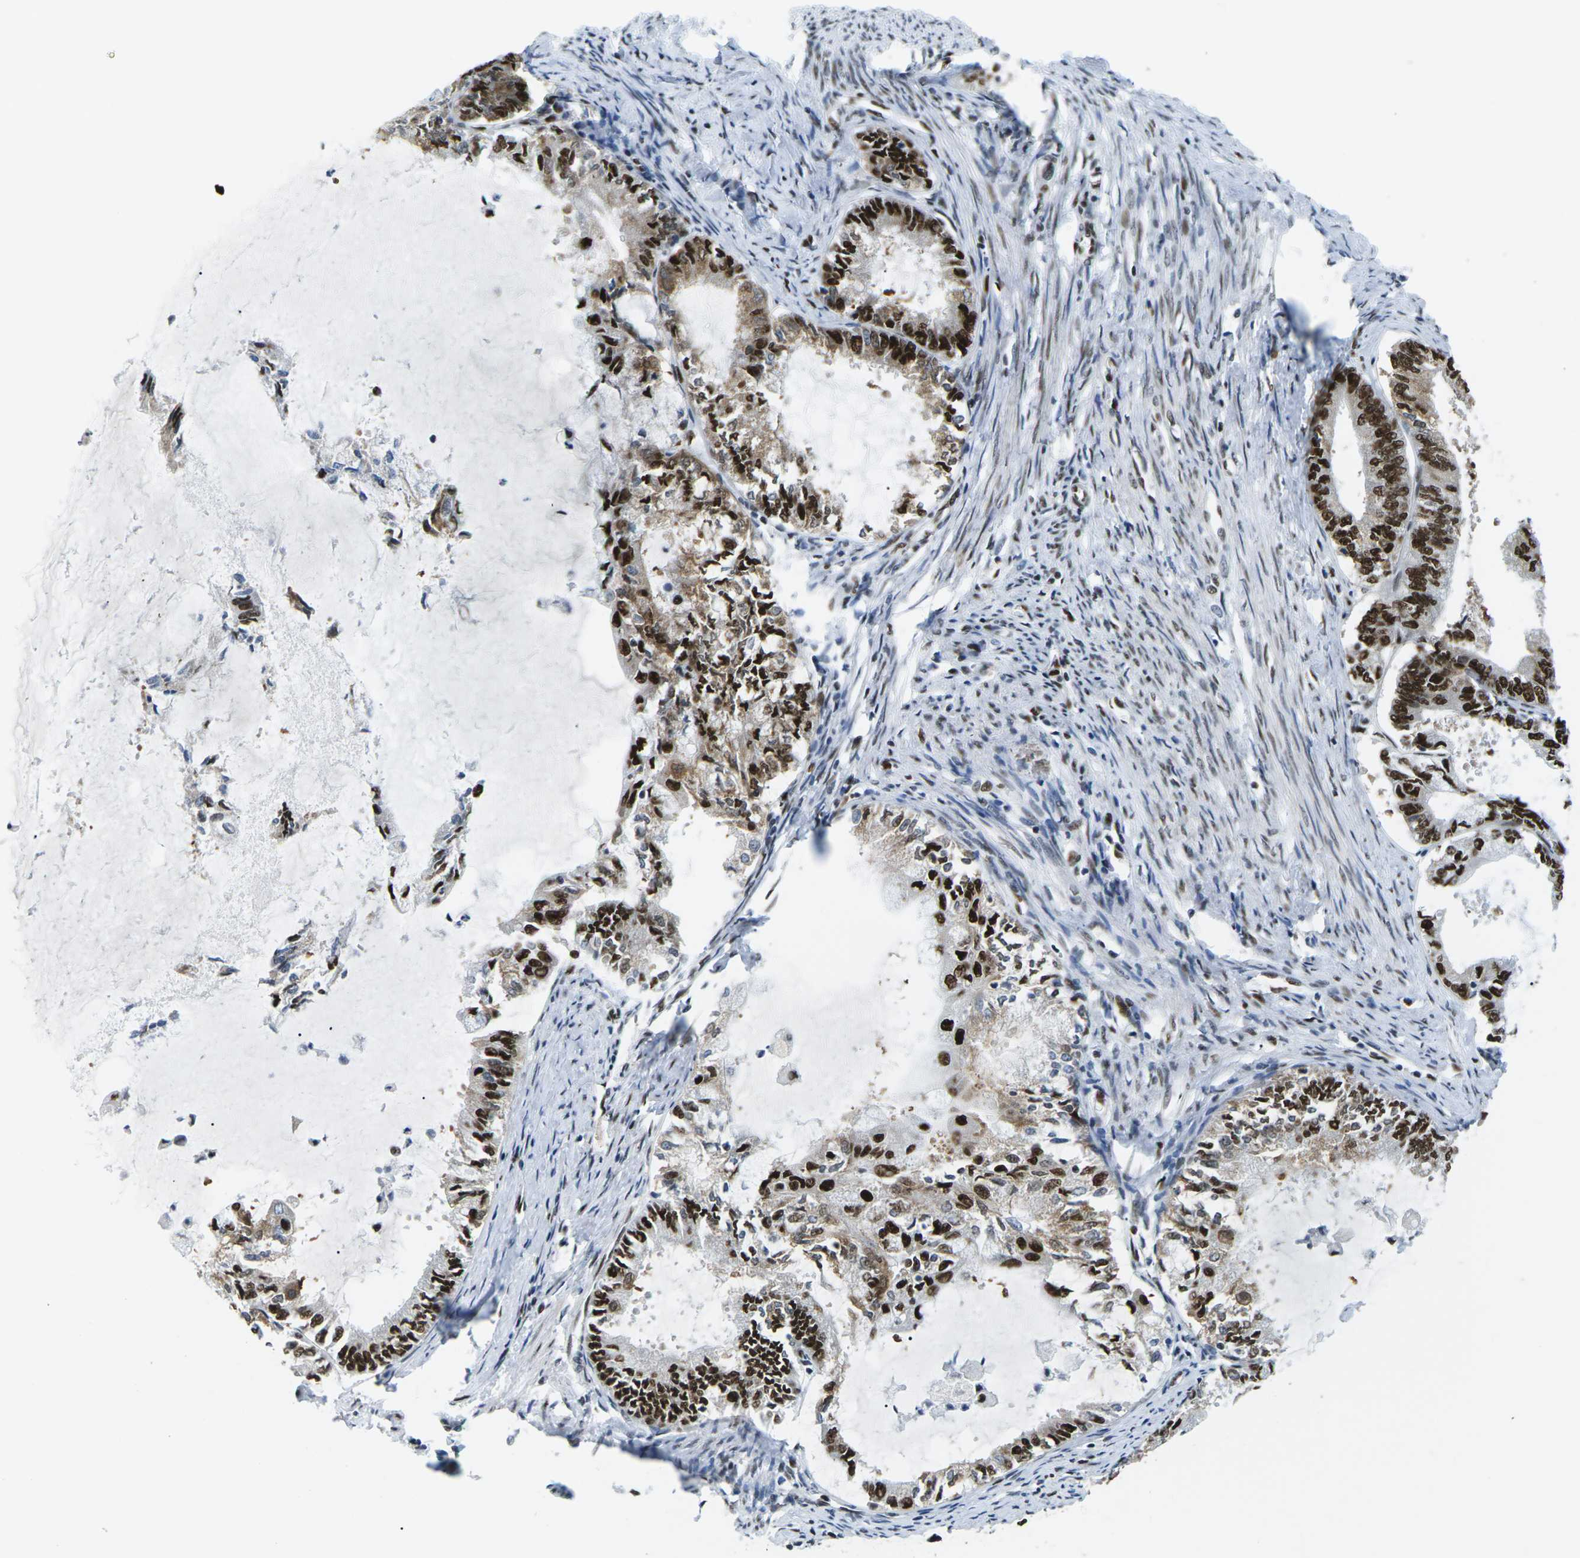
{"staining": {"intensity": "strong", "quantity": ">75%", "location": "nuclear"}, "tissue": "endometrial cancer", "cell_type": "Tumor cells", "image_type": "cancer", "snomed": [{"axis": "morphology", "description": "Adenocarcinoma, NOS"}, {"axis": "topography", "description": "Endometrium"}], "caption": "Endometrial cancer stained with DAB (3,3'-diaminobenzidine) IHC demonstrates high levels of strong nuclear staining in approximately >75% of tumor cells.", "gene": "PSME3", "patient": {"sex": "female", "age": 86}}